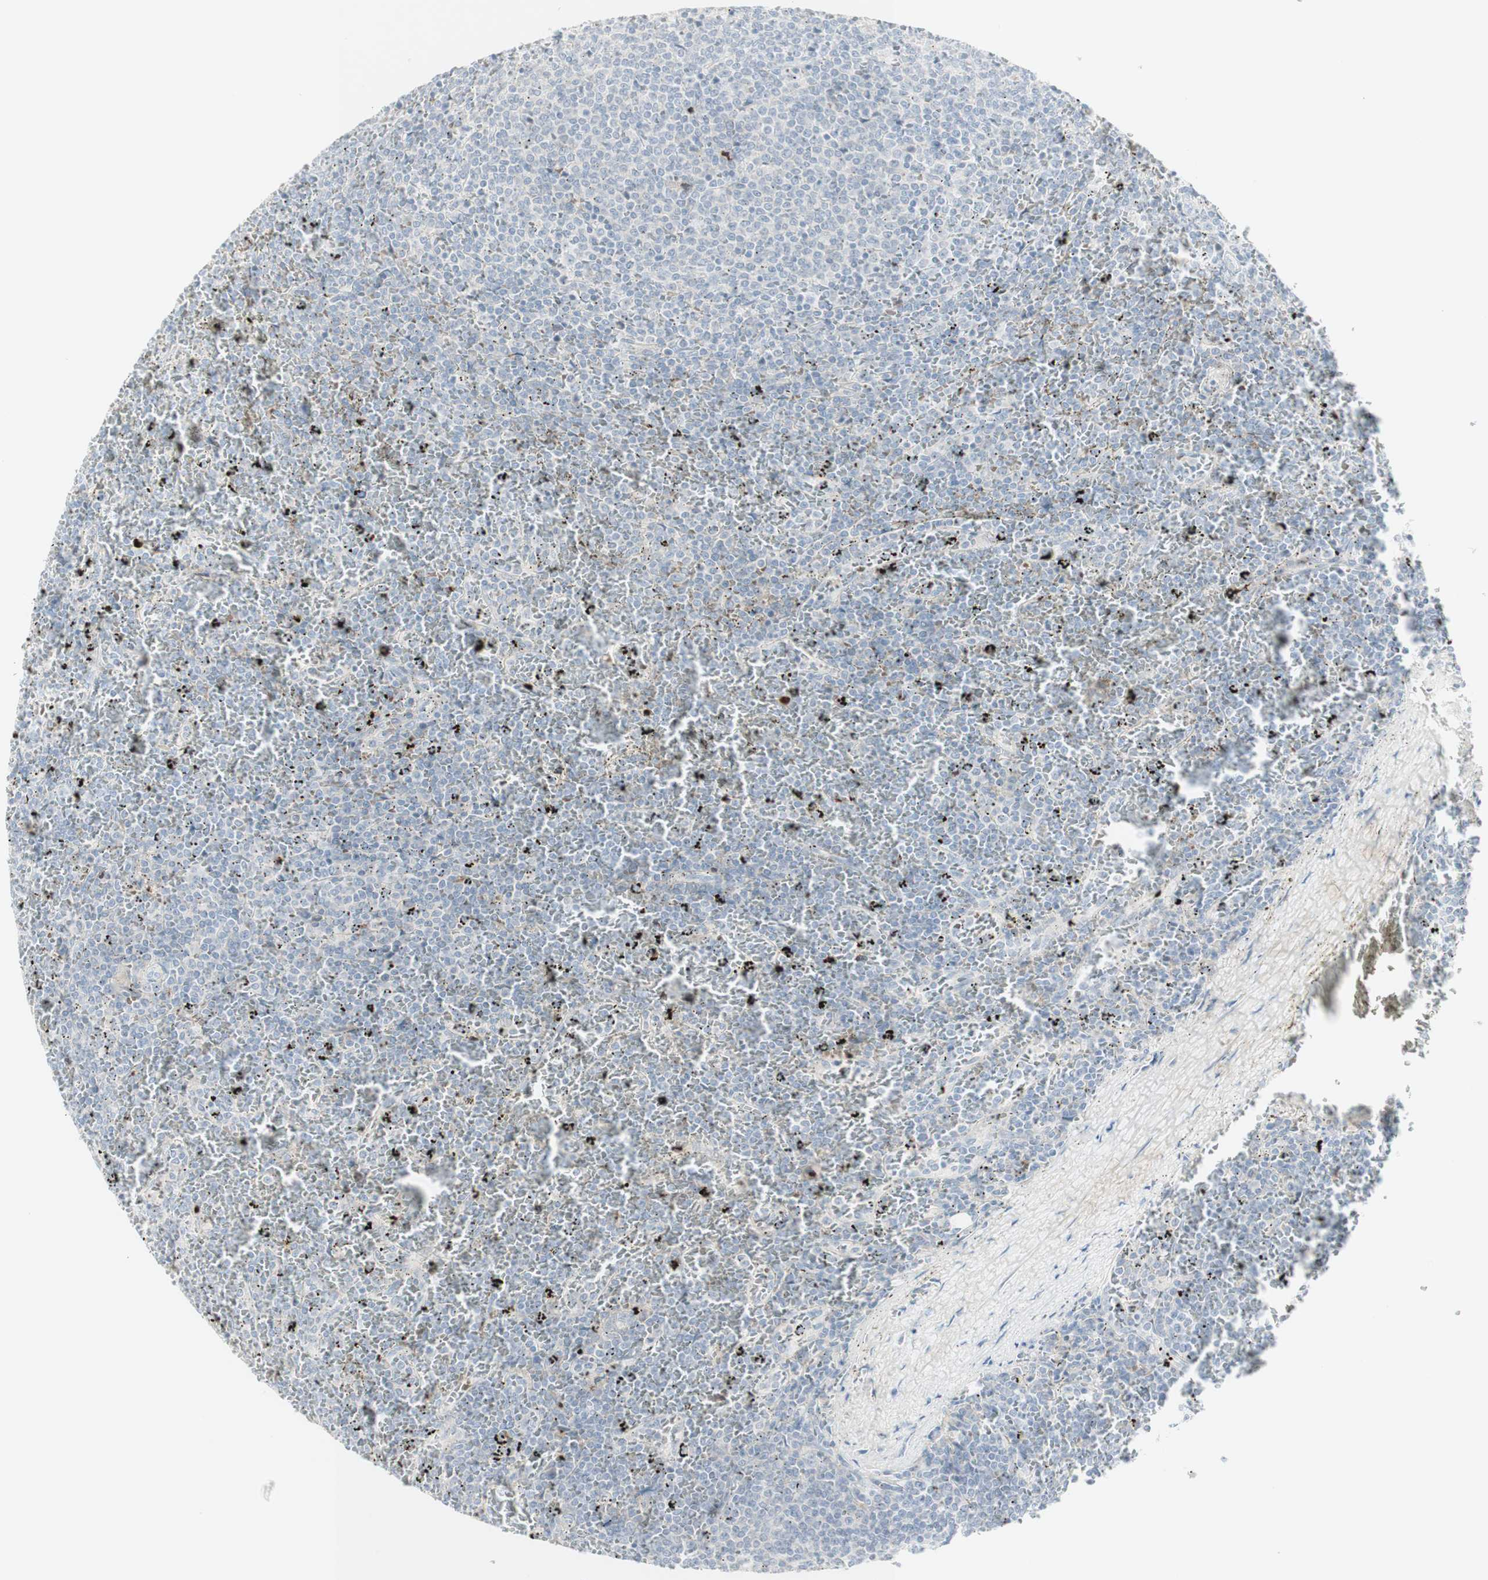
{"staining": {"intensity": "negative", "quantity": "none", "location": "none"}, "tissue": "lymphoma", "cell_type": "Tumor cells", "image_type": "cancer", "snomed": [{"axis": "morphology", "description": "Malignant lymphoma, non-Hodgkin's type, Low grade"}, {"axis": "topography", "description": "Spleen"}], "caption": "IHC histopathology image of malignant lymphoma, non-Hodgkin's type (low-grade) stained for a protein (brown), which reveals no positivity in tumor cells.", "gene": "MDK", "patient": {"sex": "female", "age": 77}}